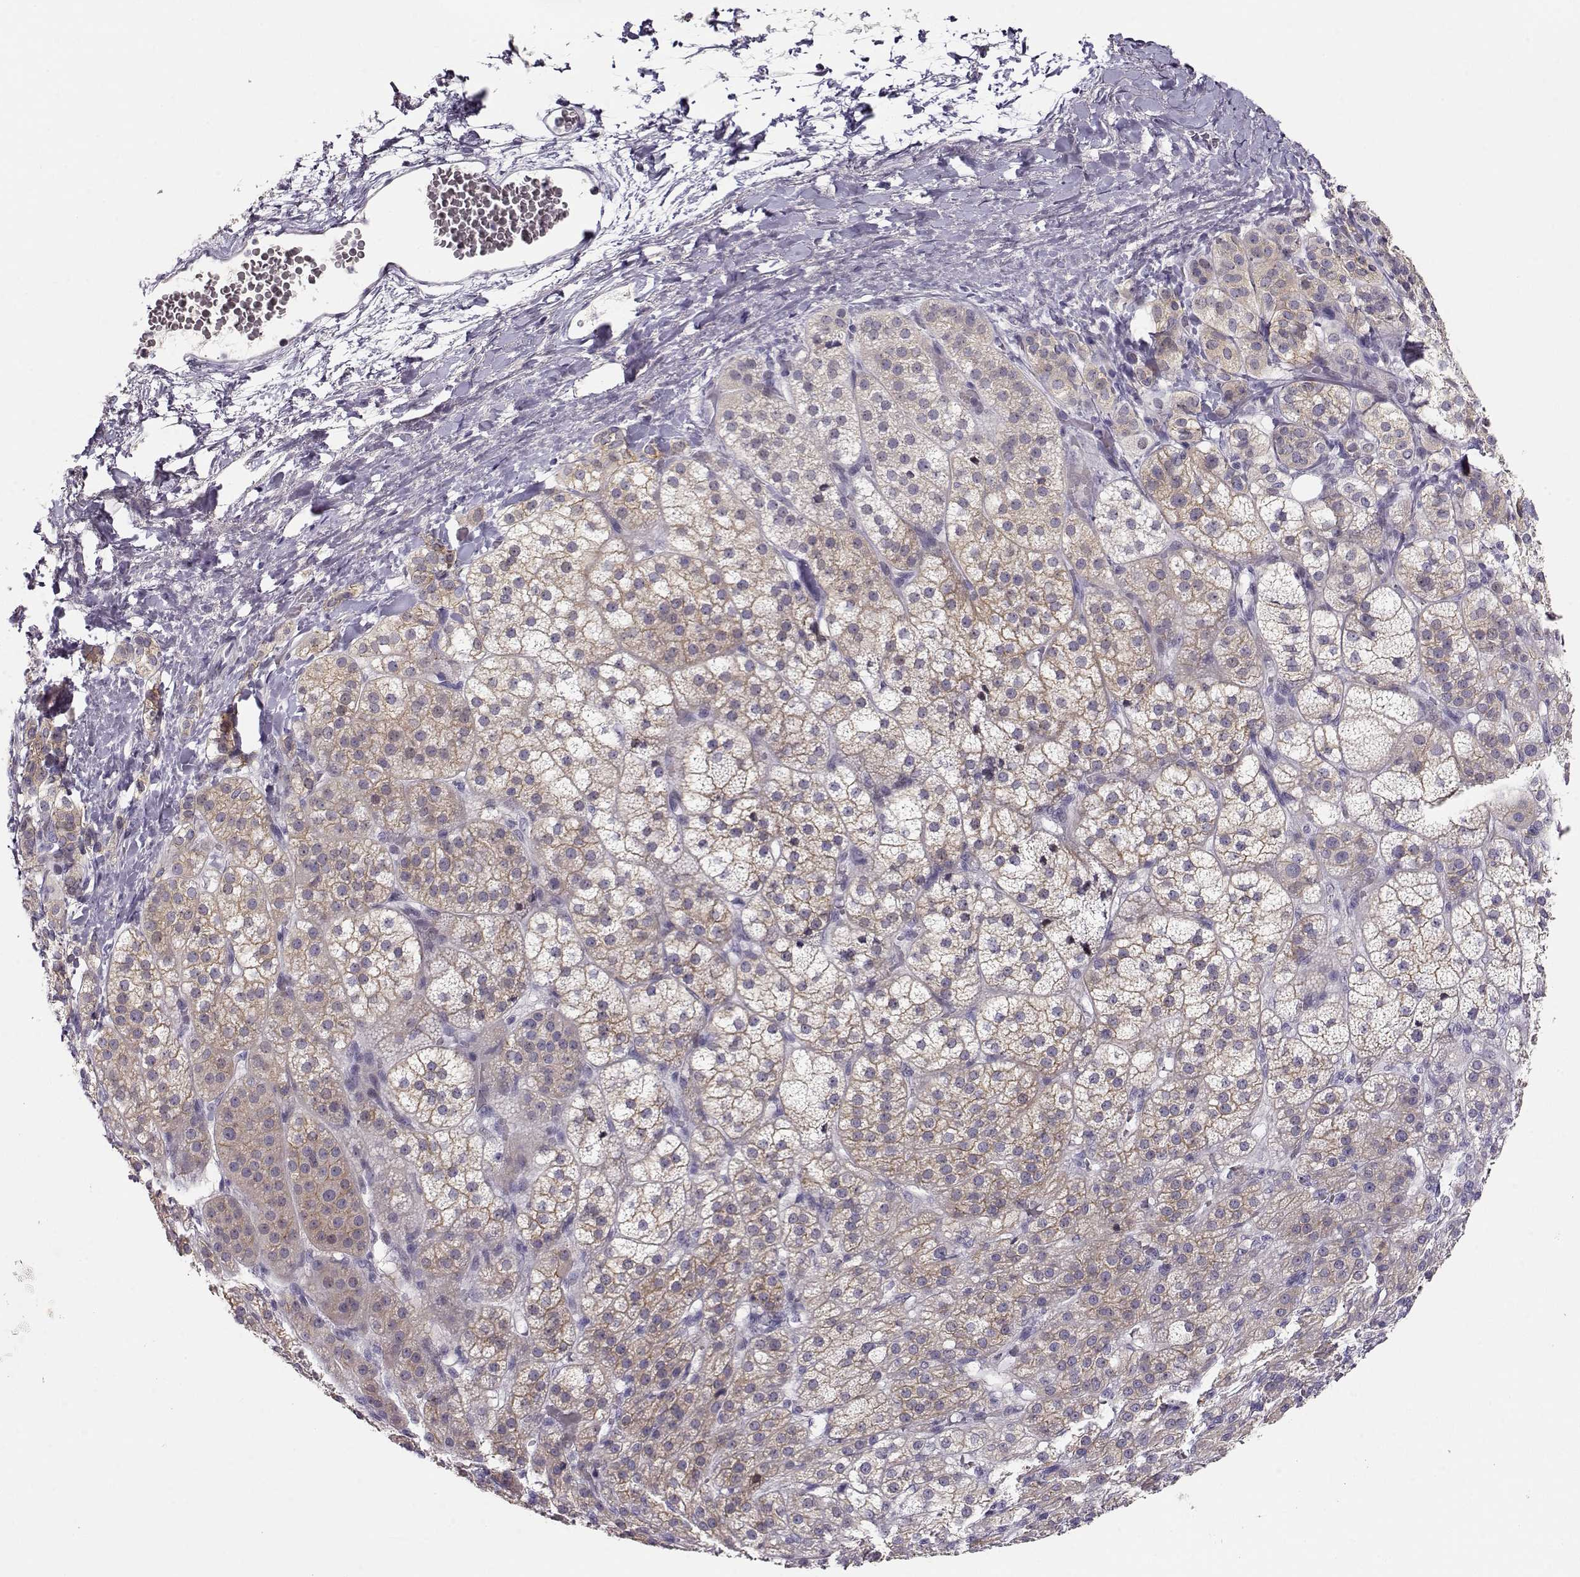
{"staining": {"intensity": "moderate", "quantity": ">75%", "location": "cytoplasmic/membranous"}, "tissue": "adrenal gland", "cell_type": "Glandular cells", "image_type": "normal", "snomed": [{"axis": "morphology", "description": "Normal tissue, NOS"}, {"axis": "topography", "description": "Adrenal gland"}], "caption": "Immunohistochemical staining of benign adrenal gland exhibits medium levels of moderate cytoplasmic/membranous expression in about >75% of glandular cells. The staining was performed using DAB (3,3'-diaminobenzidine), with brown indicating positive protein expression. Nuclei are stained blue with hematoxylin.", "gene": "CRX", "patient": {"sex": "female", "age": 60}}